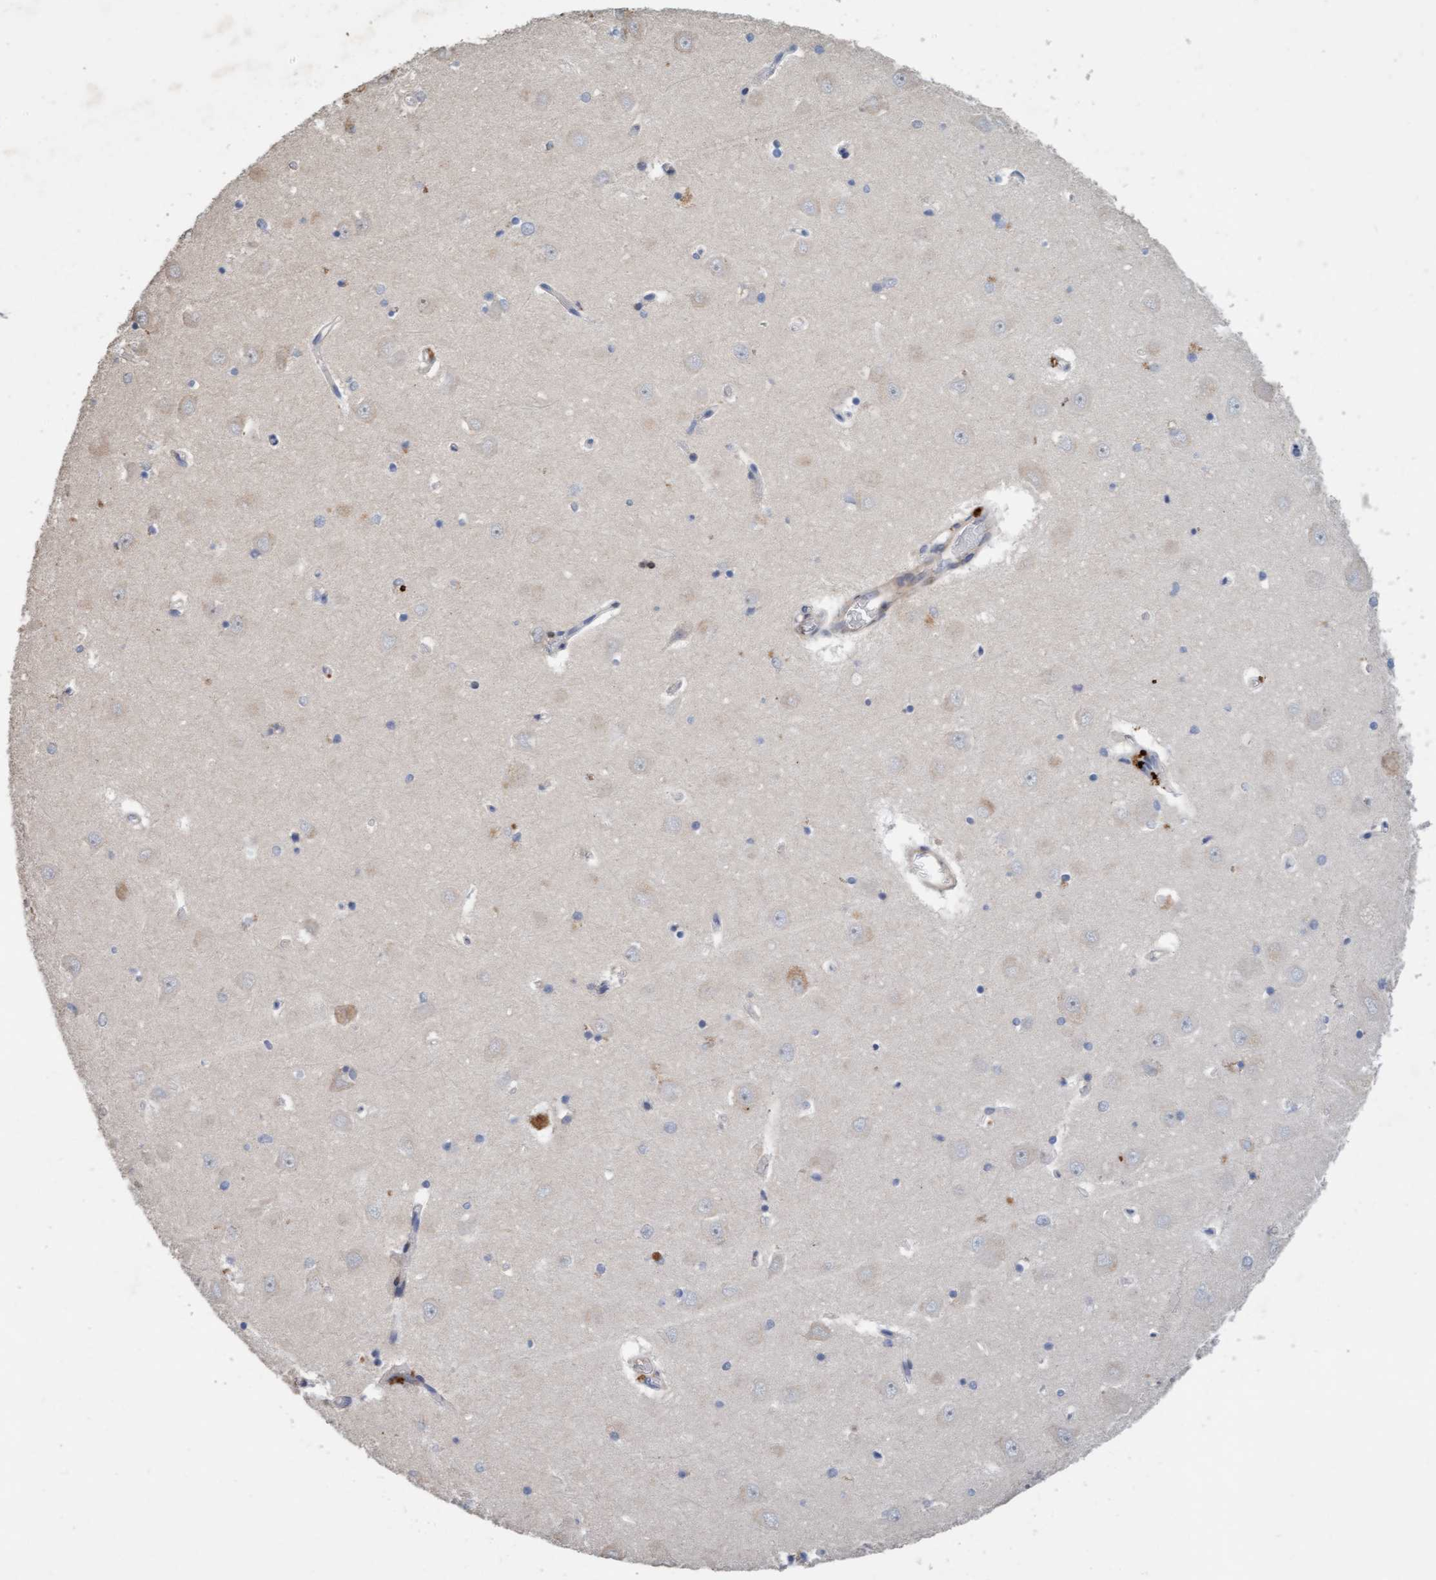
{"staining": {"intensity": "negative", "quantity": "none", "location": "none"}, "tissue": "hippocampus", "cell_type": "Glial cells", "image_type": "normal", "snomed": [{"axis": "morphology", "description": "Normal tissue, NOS"}, {"axis": "topography", "description": "Hippocampus"}], "caption": "Immunohistochemistry of normal human hippocampus exhibits no staining in glial cells. Nuclei are stained in blue.", "gene": "LONRF1", "patient": {"sex": "male", "age": 70}}